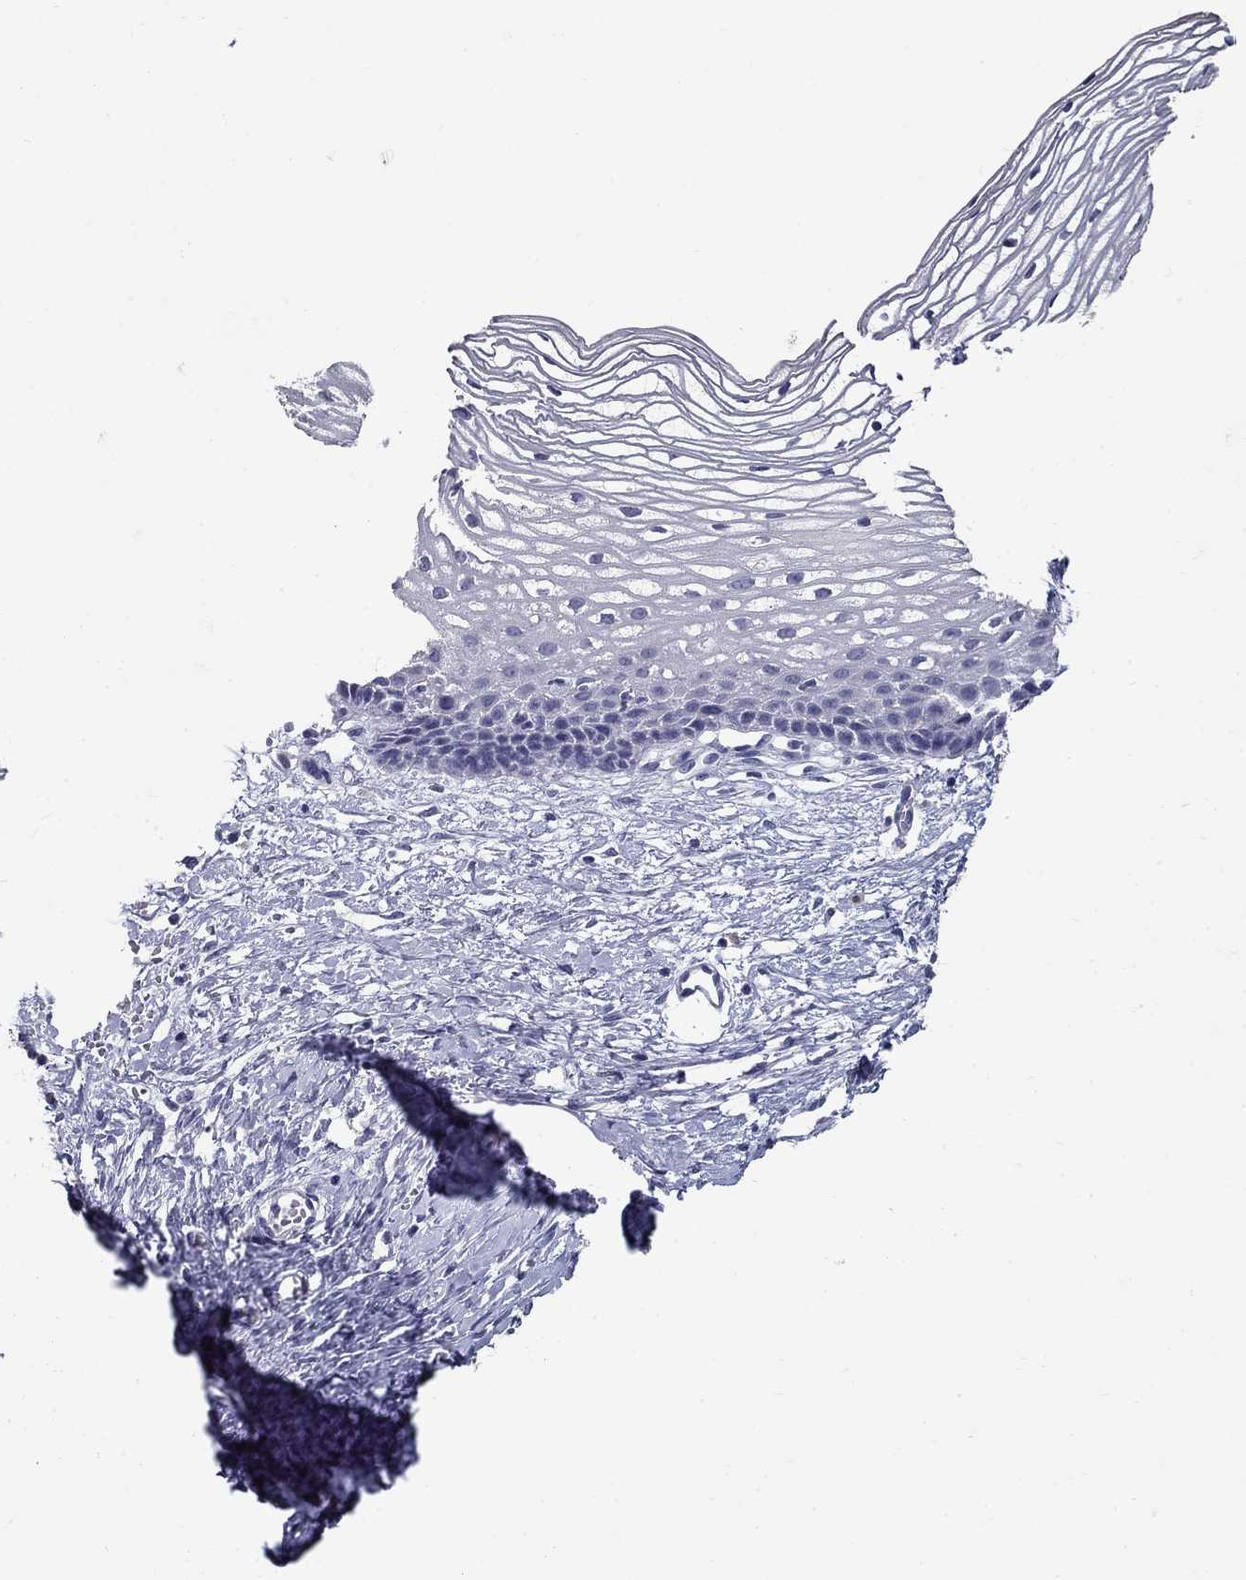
{"staining": {"intensity": "negative", "quantity": "none", "location": "none"}, "tissue": "cervix", "cell_type": "Glandular cells", "image_type": "normal", "snomed": [{"axis": "morphology", "description": "Normal tissue, NOS"}, {"axis": "topography", "description": "Cervix"}], "caption": "DAB (3,3'-diaminobenzidine) immunohistochemical staining of normal cervix displays no significant expression in glandular cells.", "gene": "POMC", "patient": {"sex": "female", "age": 40}}